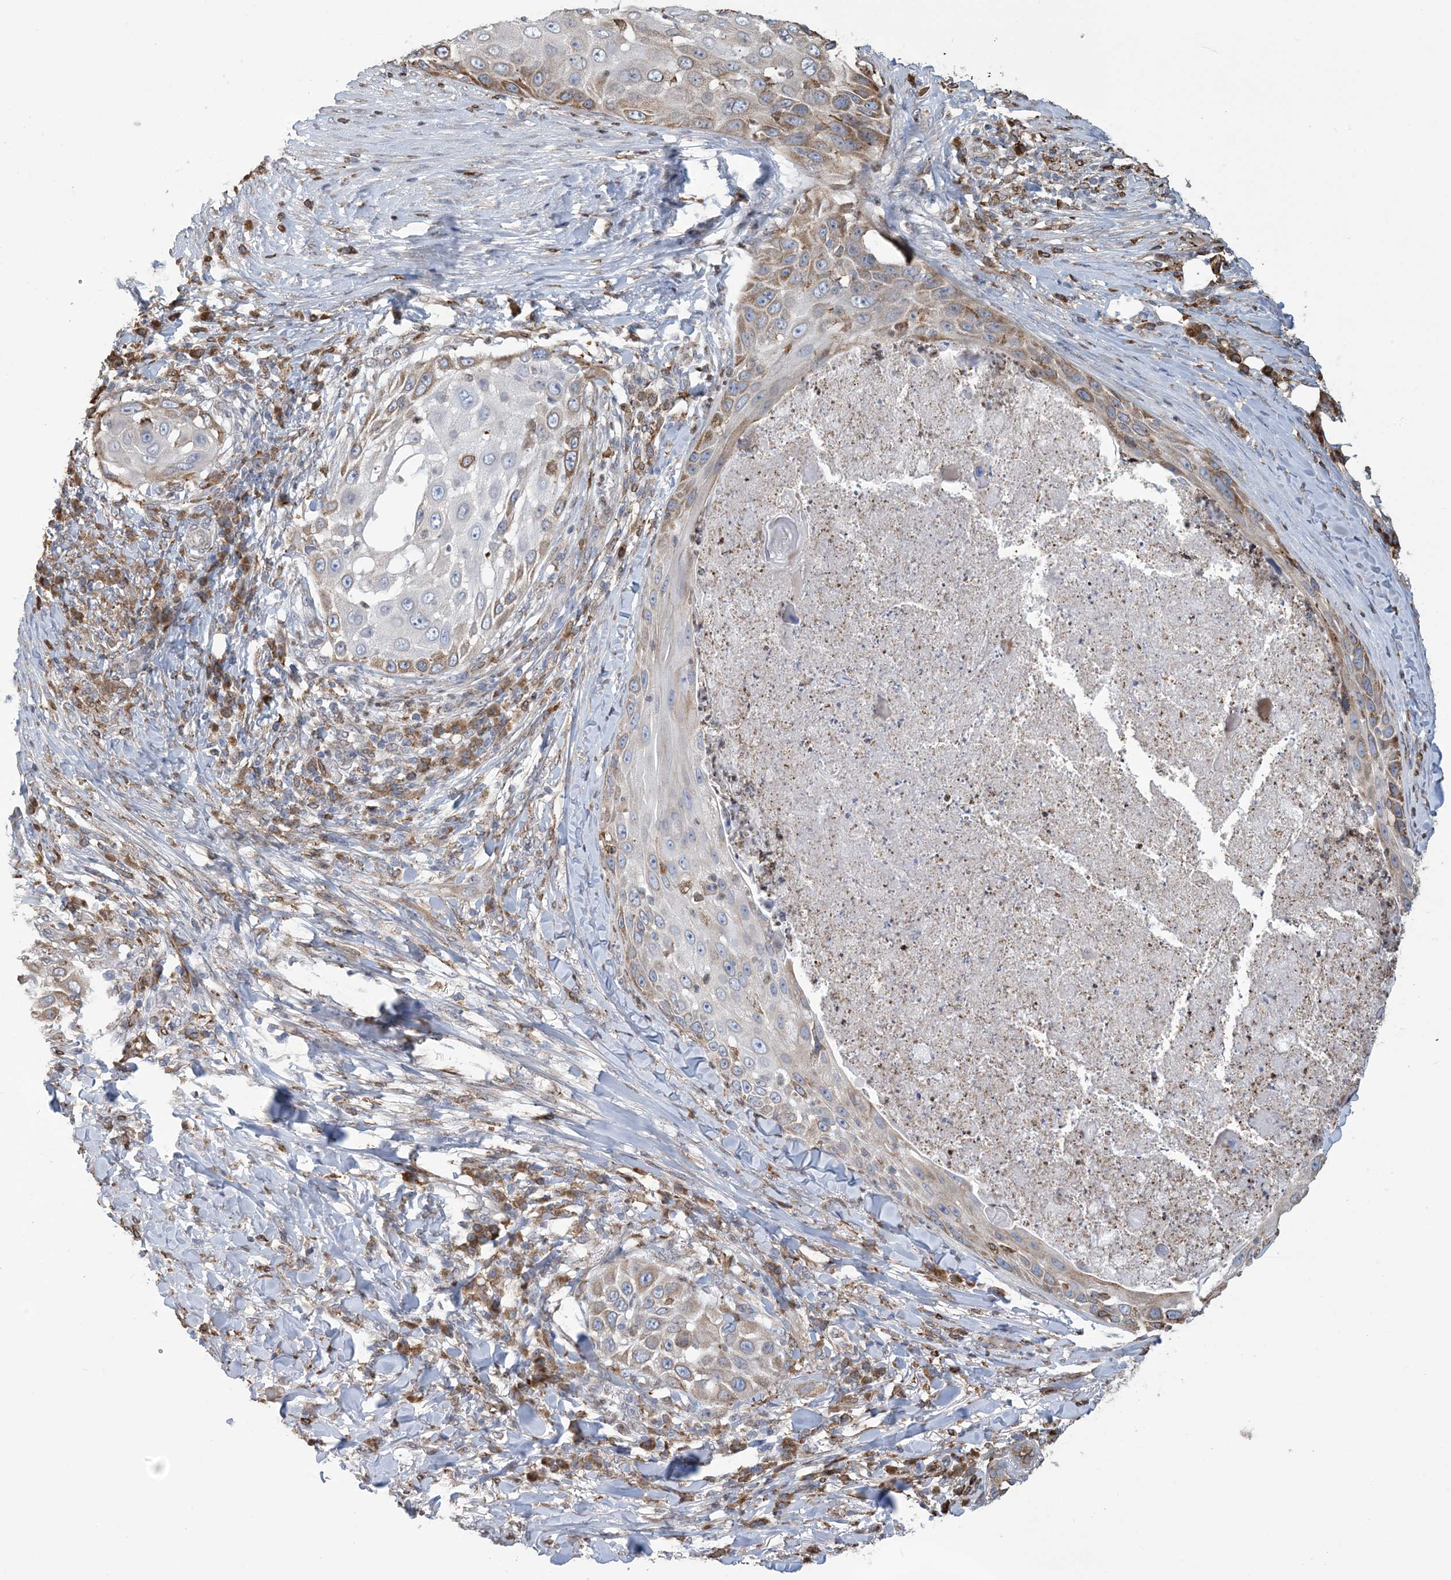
{"staining": {"intensity": "moderate", "quantity": "25%-75%", "location": "cytoplasmic/membranous"}, "tissue": "skin cancer", "cell_type": "Tumor cells", "image_type": "cancer", "snomed": [{"axis": "morphology", "description": "Squamous cell carcinoma, NOS"}, {"axis": "topography", "description": "Skin"}], "caption": "Human skin cancer stained with a protein marker demonstrates moderate staining in tumor cells.", "gene": "SHANK1", "patient": {"sex": "female", "age": 44}}